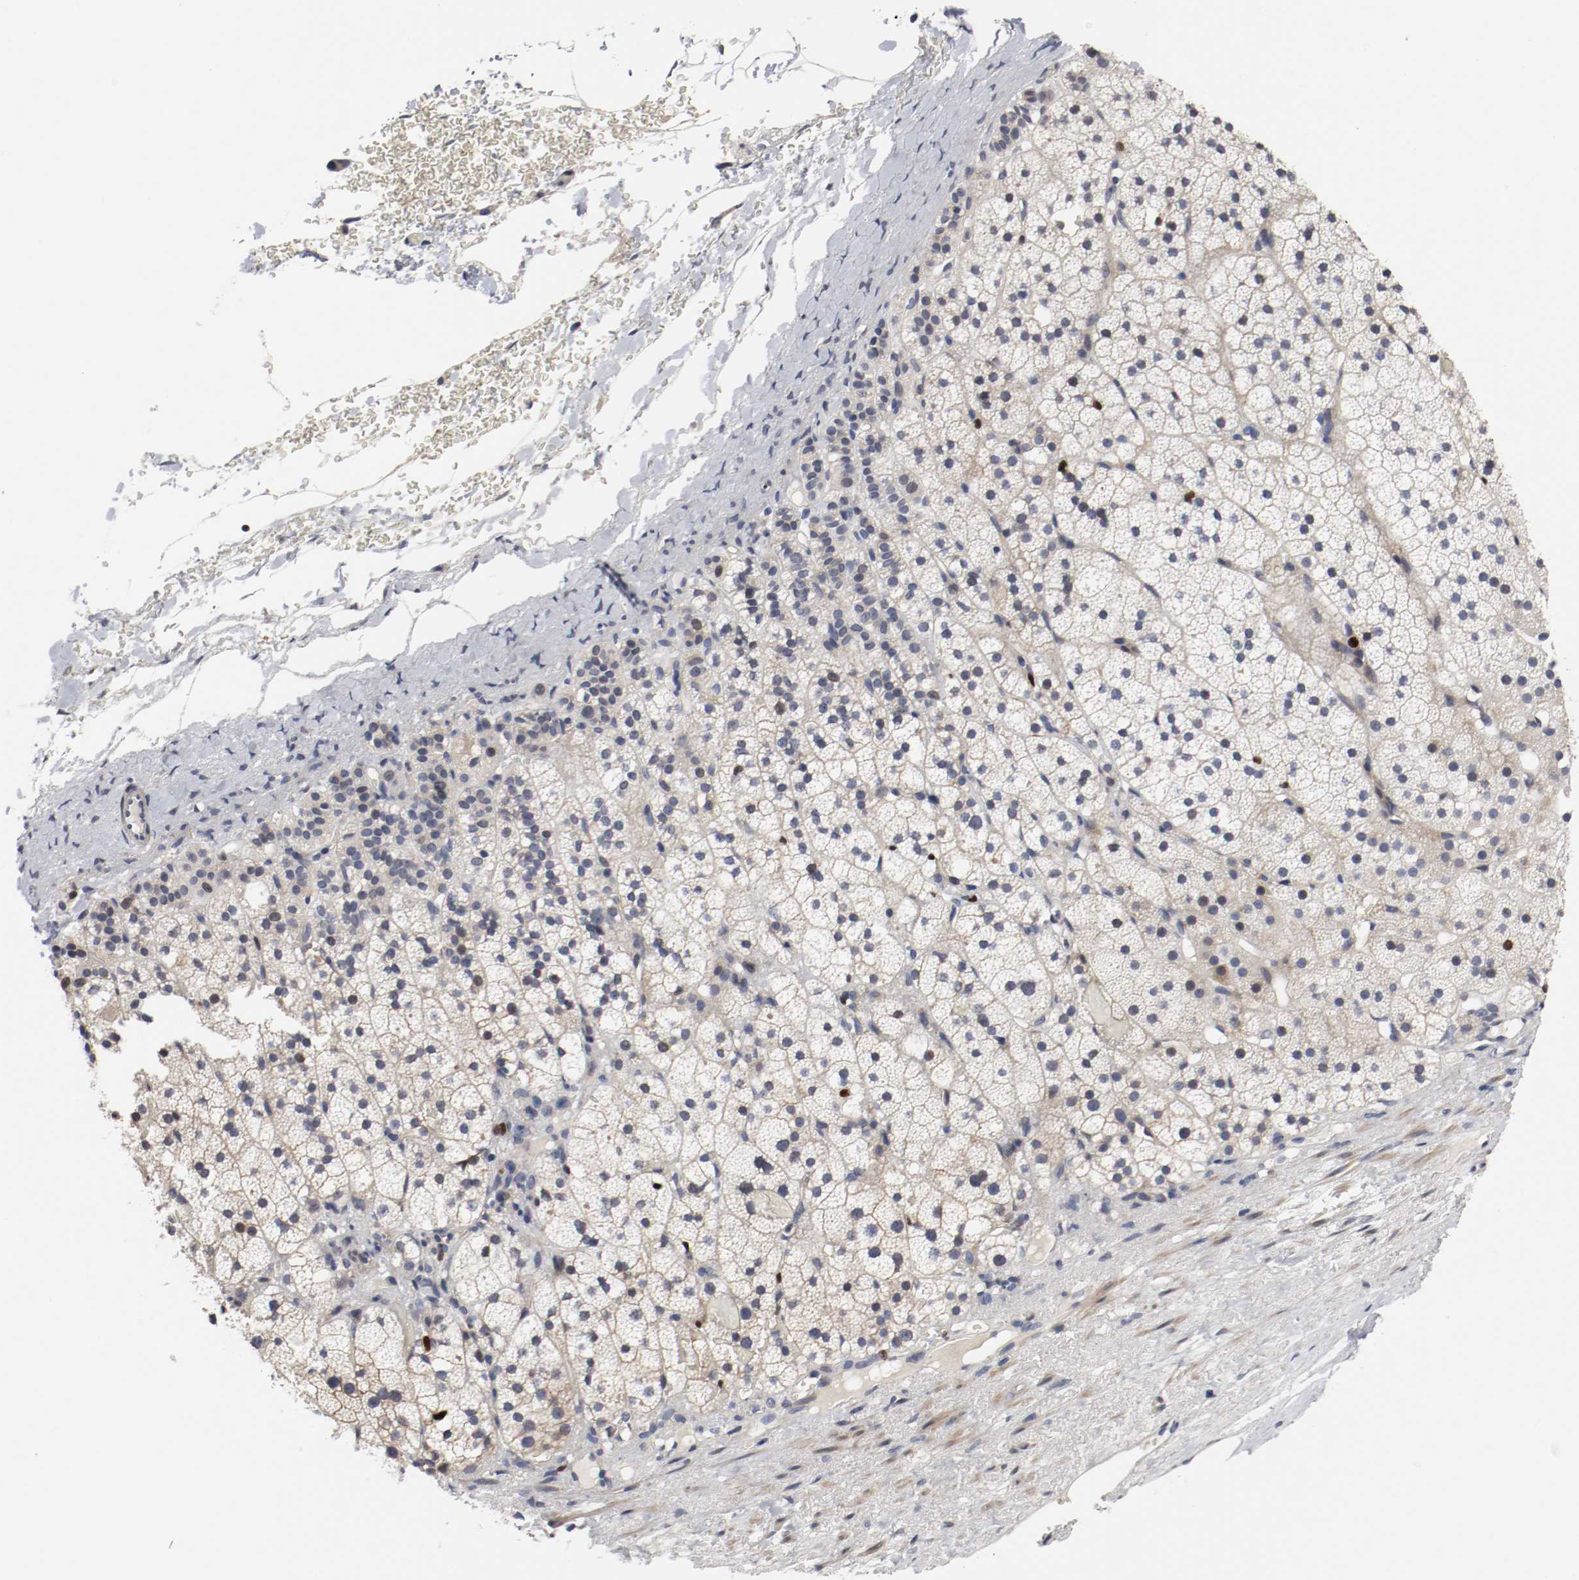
{"staining": {"intensity": "strong", "quantity": "<25%", "location": "nuclear"}, "tissue": "adrenal gland", "cell_type": "Glandular cells", "image_type": "normal", "snomed": [{"axis": "morphology", "description": "Normal tissue, NOS"}, {"axis": "topography", "description": "Adrenal gland"}], "caption": "DAB (3,3'-diaminobenzidine) immunohistochemical staining of normal adrenal gland displays strong nuclear protein expression in about <25% of glandular cells. The staining is performed using DAB (3,3'-diaminobenzidine) brown chromogen to label protein expression. The nuclei are counter-stained blue using hematoxylin.", "gene": "MCM6", "patient": {"sex": "male", "age": 35}}